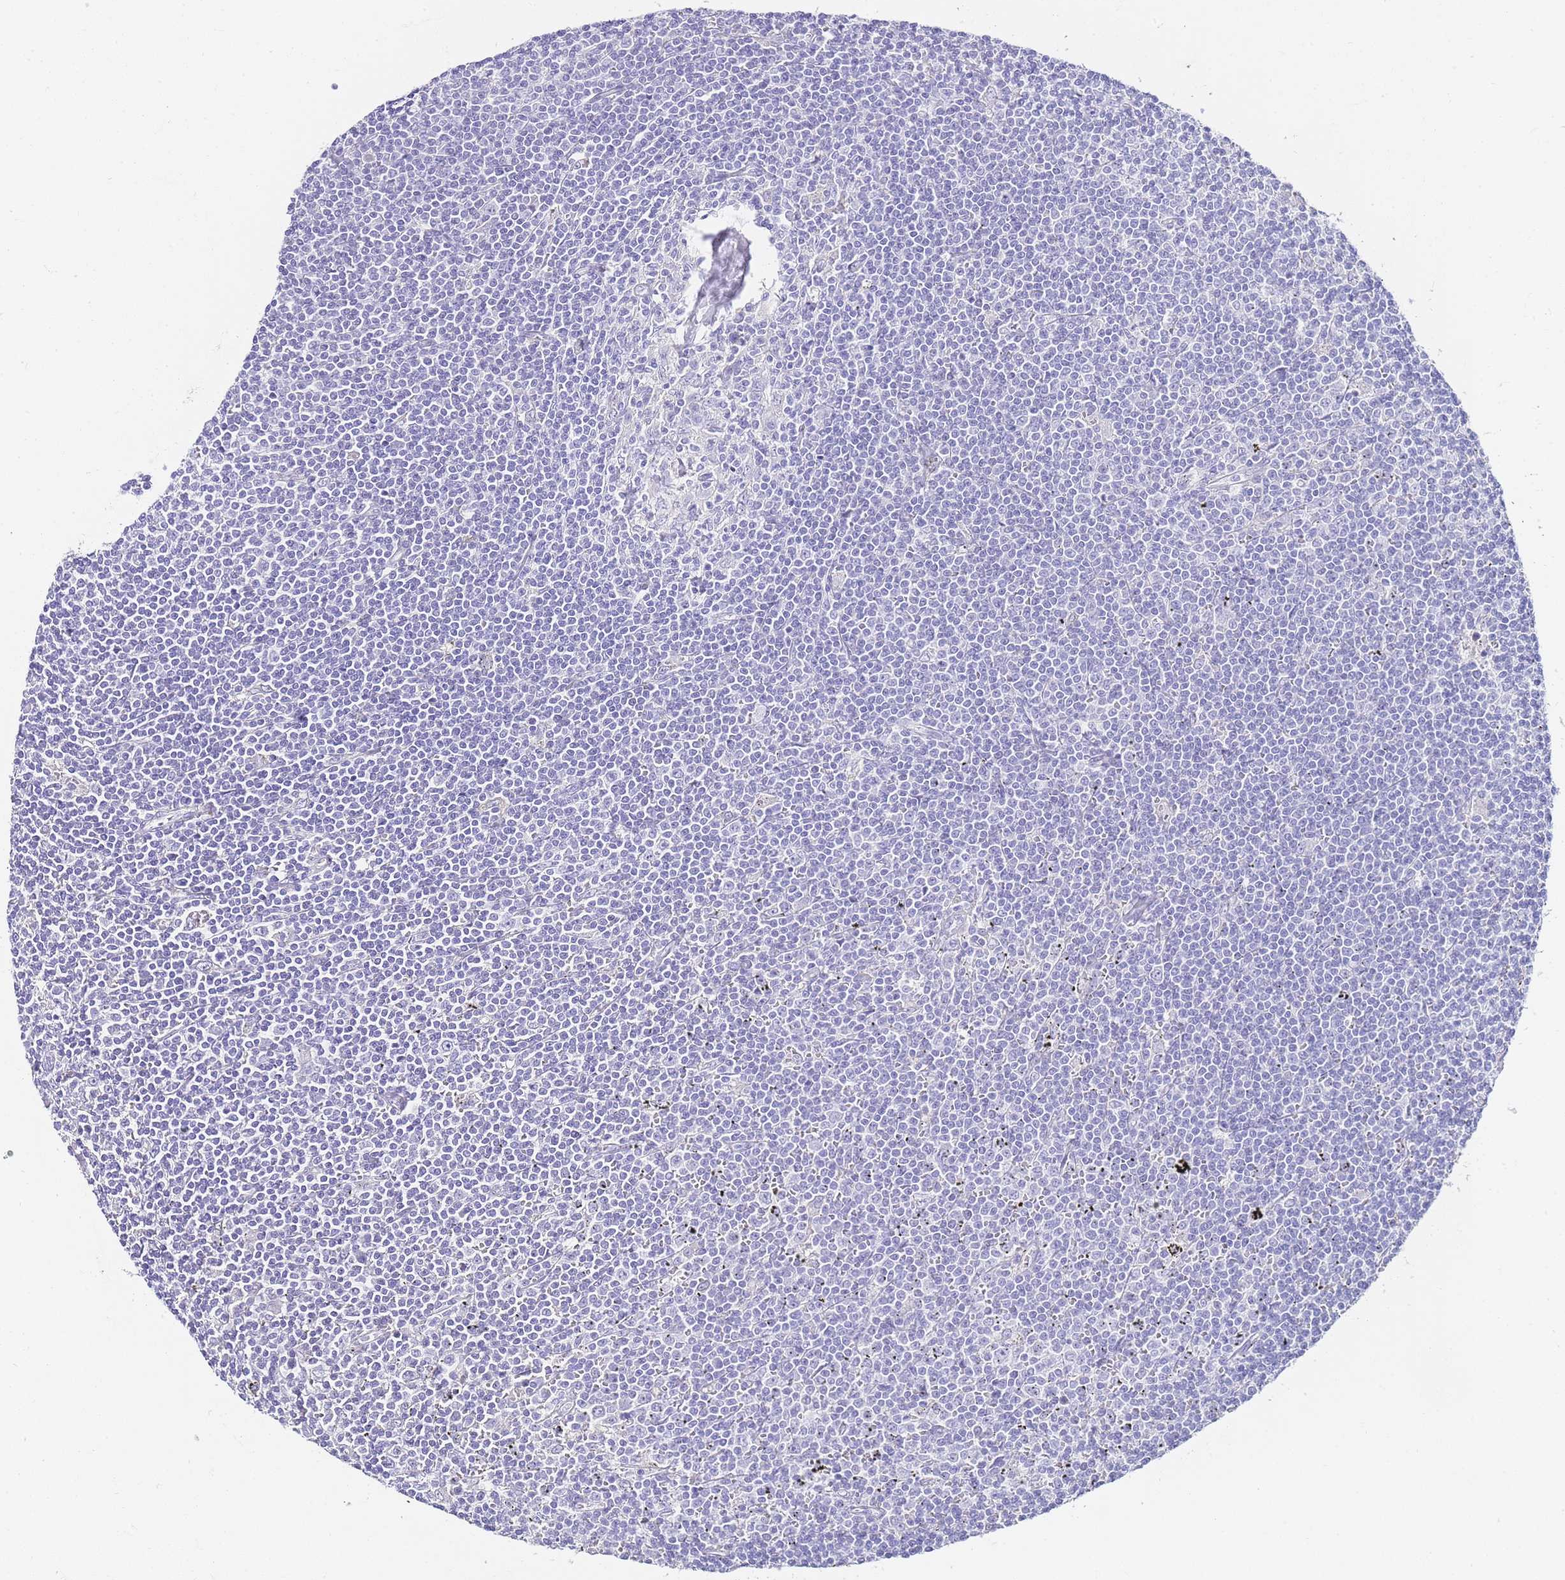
{"staining": {"intensity": "negative", "quantity": "none", "location": "none"}, "tissue": "lymphoma", "cell_type": "Tumor cells", "image_type": "cancer", "snomed": [{"axis": "morphology", "description": "Malignant lymphoma, non-Hodgkin's type, Low grade"}, {"axis": "topography", "description": "Spleen"}], "caption": "This is a histopathology image of IHC staining of lymphoma, which shows no staining in tumor cells.", "gene": "DPP4", "patient": {"sex": "male", "age": 76}}